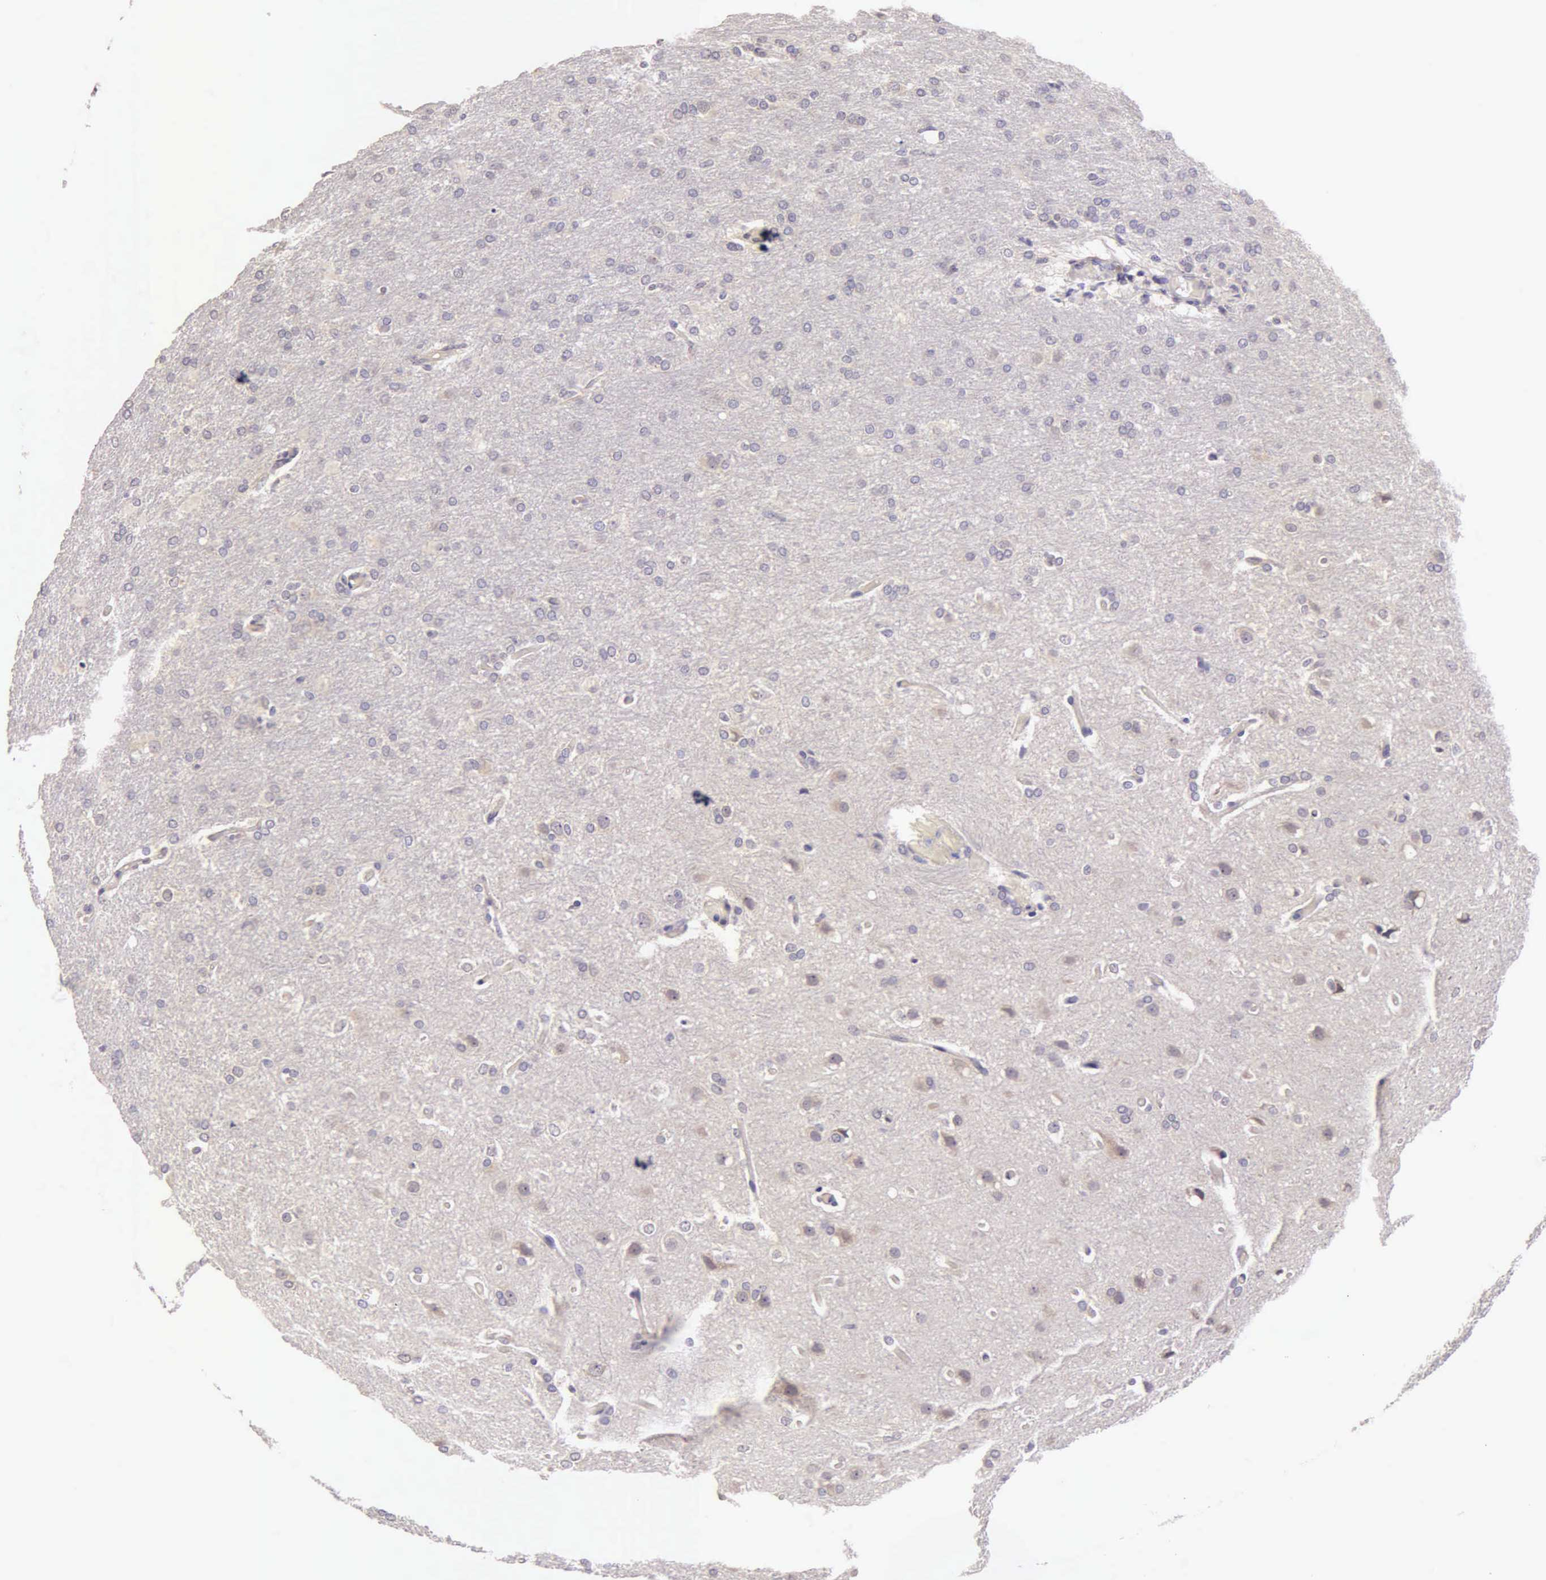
{"staining": {"intensity": "weak", "quantity": "<25%", "location": "cytoplasmic/membranous"}, "tissue": "glioma", "cell_type": "Tumor cells", "image_type": "cancer", "snomed": [{"axis": "morphology", "description": "Glioma, malignant, High grade"}, {"axis": "topography", "description": "Brain"}], "caption": "The immunohistochemistry (IHC) micrograph has no significant staining in tumor cells of glioma tissue. (Stains: DAB (3,3'-diaminobenzidine) IHC with hematoxylin counter stain, Microscopy: brightfield microscopy at high magnification).", "gene": "ESR1", "patient": {"sex": "male", "age": 68}}